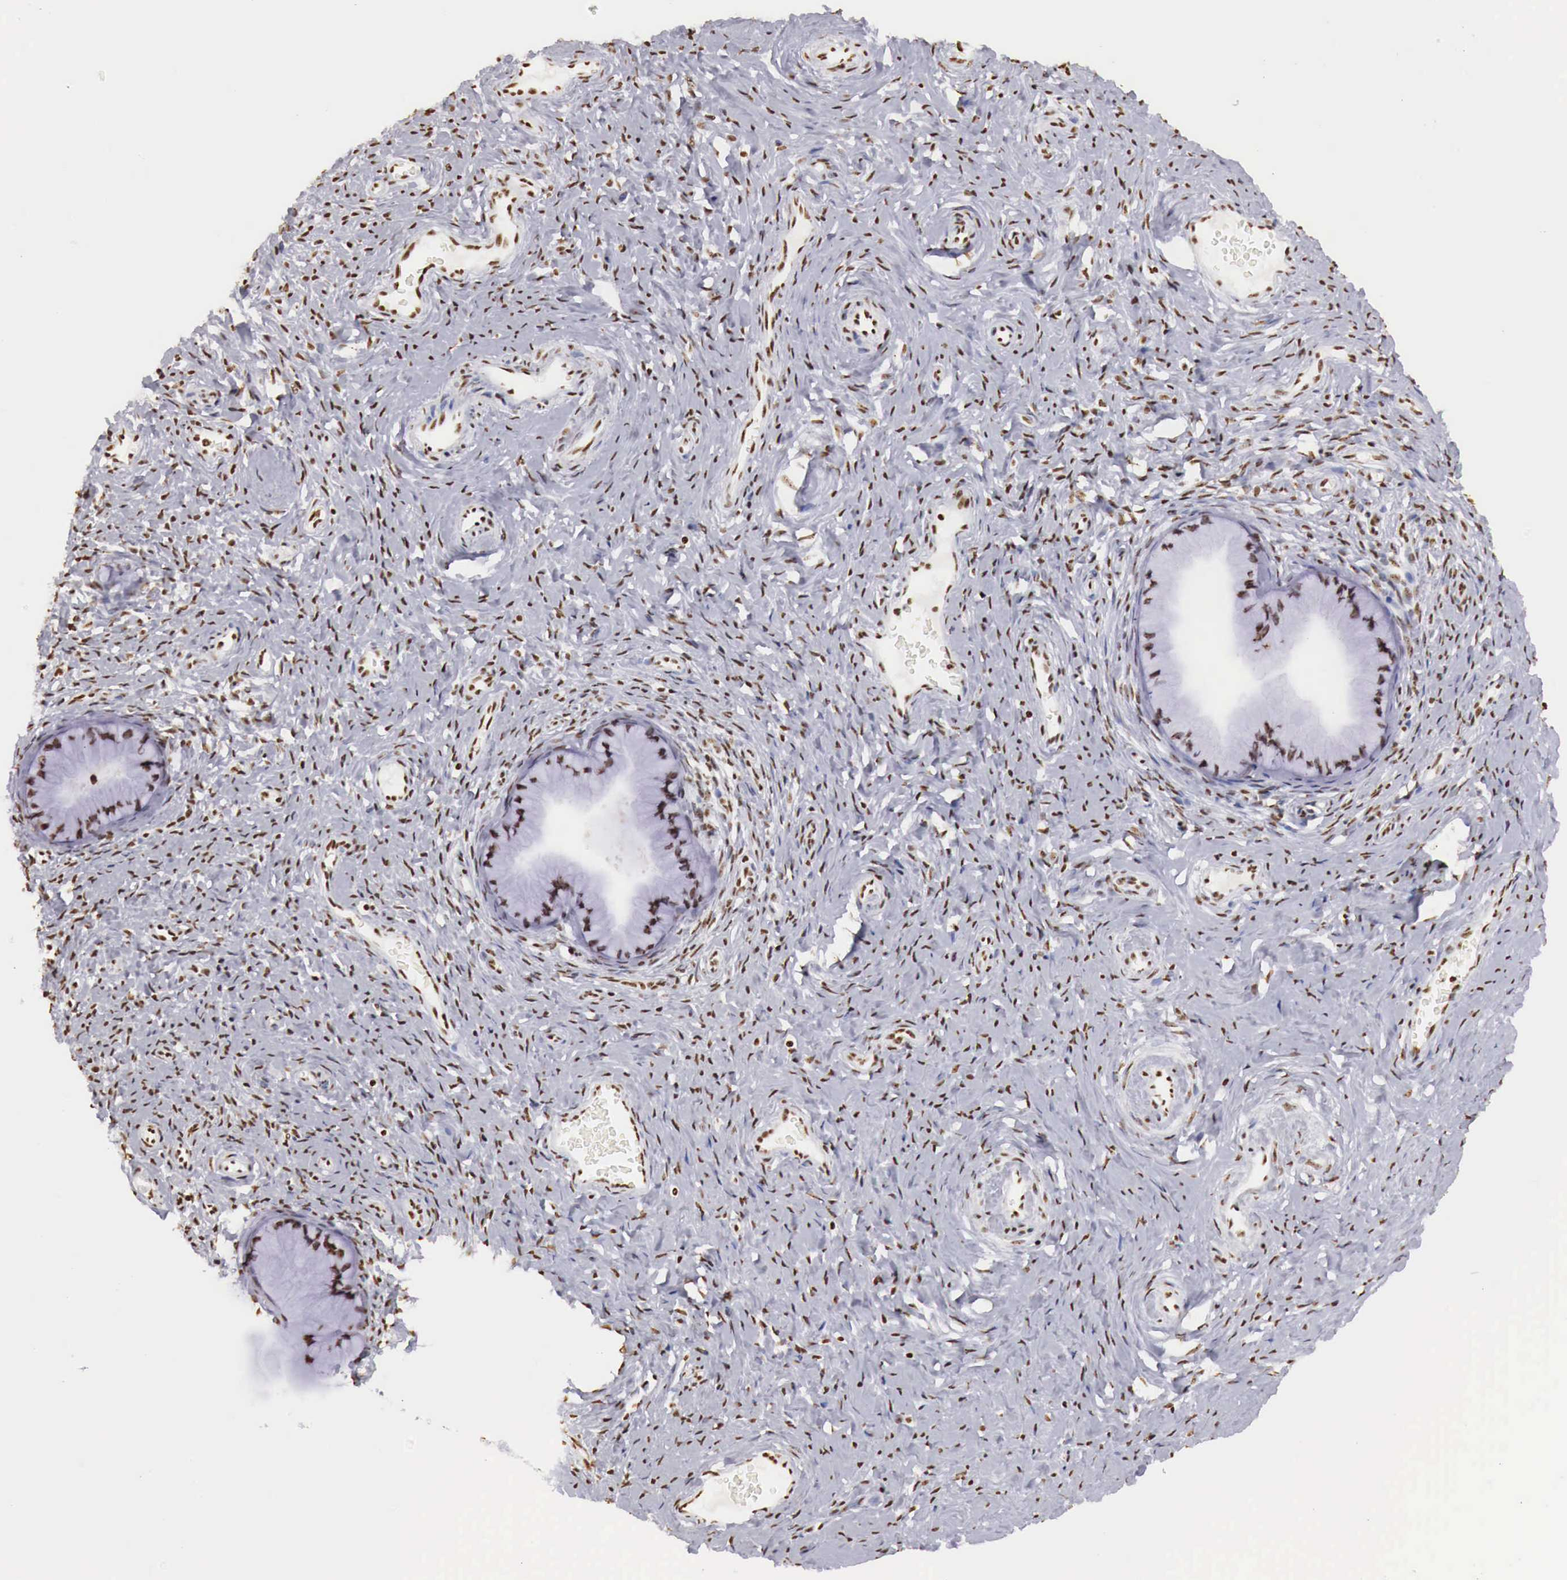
{"staining": {"intensity": "strong", "quantity": ">75%", "location": "nuclear"}, "tissue": "cervix", "cell_type": "Glandular cells", "image_type": "normal", "snomed": [{"axis": "morphology", "description": "Normal tissue, NOS"}, {"axis": "topography", "description": "Cervix"}], "caption": "Protein expression analysis of unremarkable cervix exhibits strong nuclear positivity in about >75% of glandular cells.", "gene": "DKC1", "patient": {"sex": "female", "age": 70}}